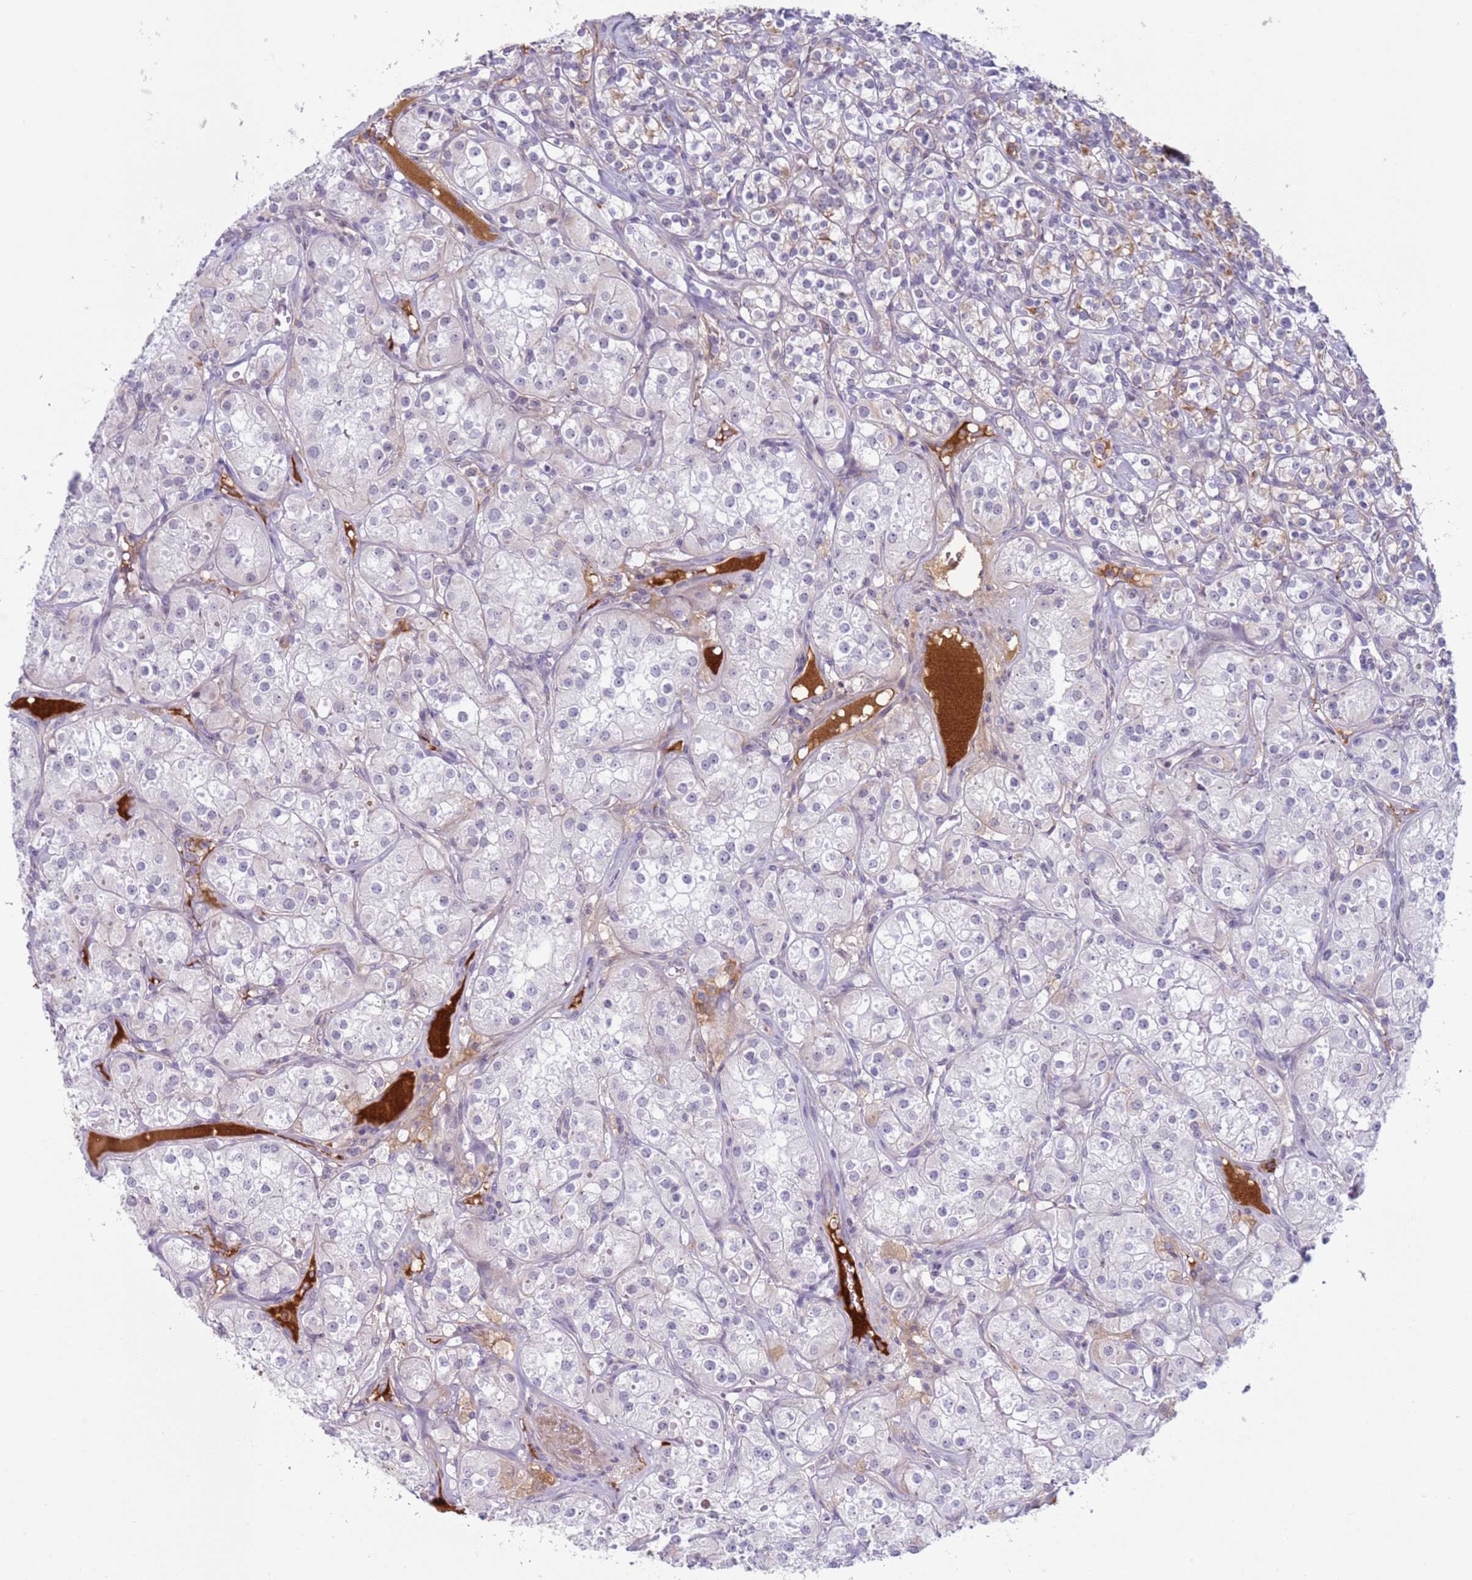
{"staining": {"intensity": "negative", "quantity": "none", "location": "none"}, "tissue": "renal cancer", "cell_type": "Tumor cells", "image_type": "cancer", "snomed": [{"axis": "morphology", "description": "Adenocarcinoma, NOS"}, {"axis": "topography", "description": "Kidney"}], "caption": "Immunohistochemical staining of human adenocarcinoma (renal) shows no significant staining in tumor cells.", "gene": "NPAP1", "patient": {"sex": "male", "age": 77}}